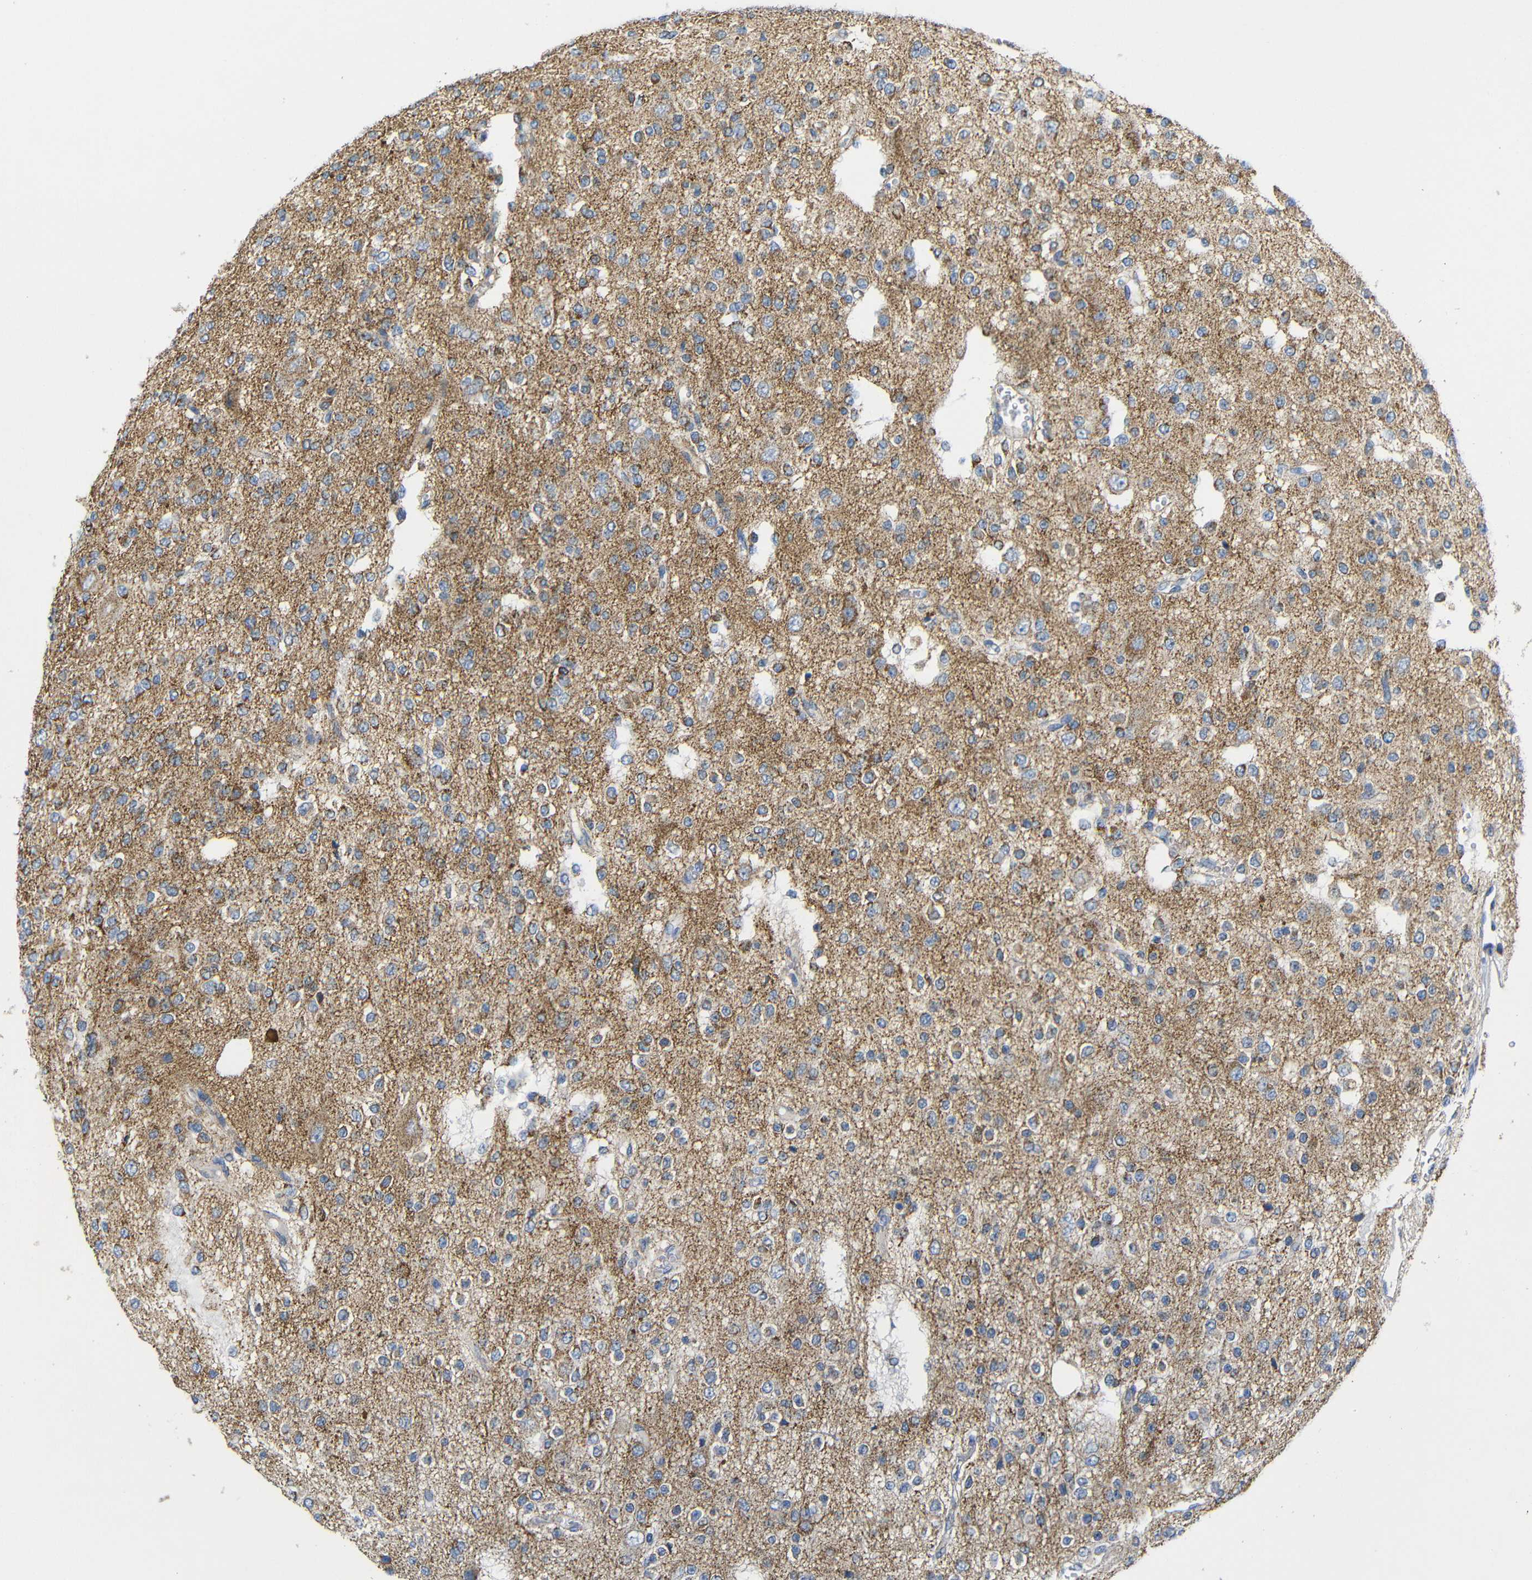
{"staining": {"intensity": "moderate", "quantity": "<25%", "location": "cytoplasmic/membranous"}, "tissue": "glioma", "cell_type": "Tumor cells", "image_type": "cancer", "snomed": [{"axis": "morphology", "description": "Glioma, malignant, Low grade"}, {"axis": "topography", "description": "Brain"}], "caption": "Immunohistochemical staining of glioma demonstrates low levels of moderate cytoplasmic/membranous positivity in approximately <25% of tumor cells.", "gene": "FAM171B", "patient": {"sex": "male", "age": 38}}